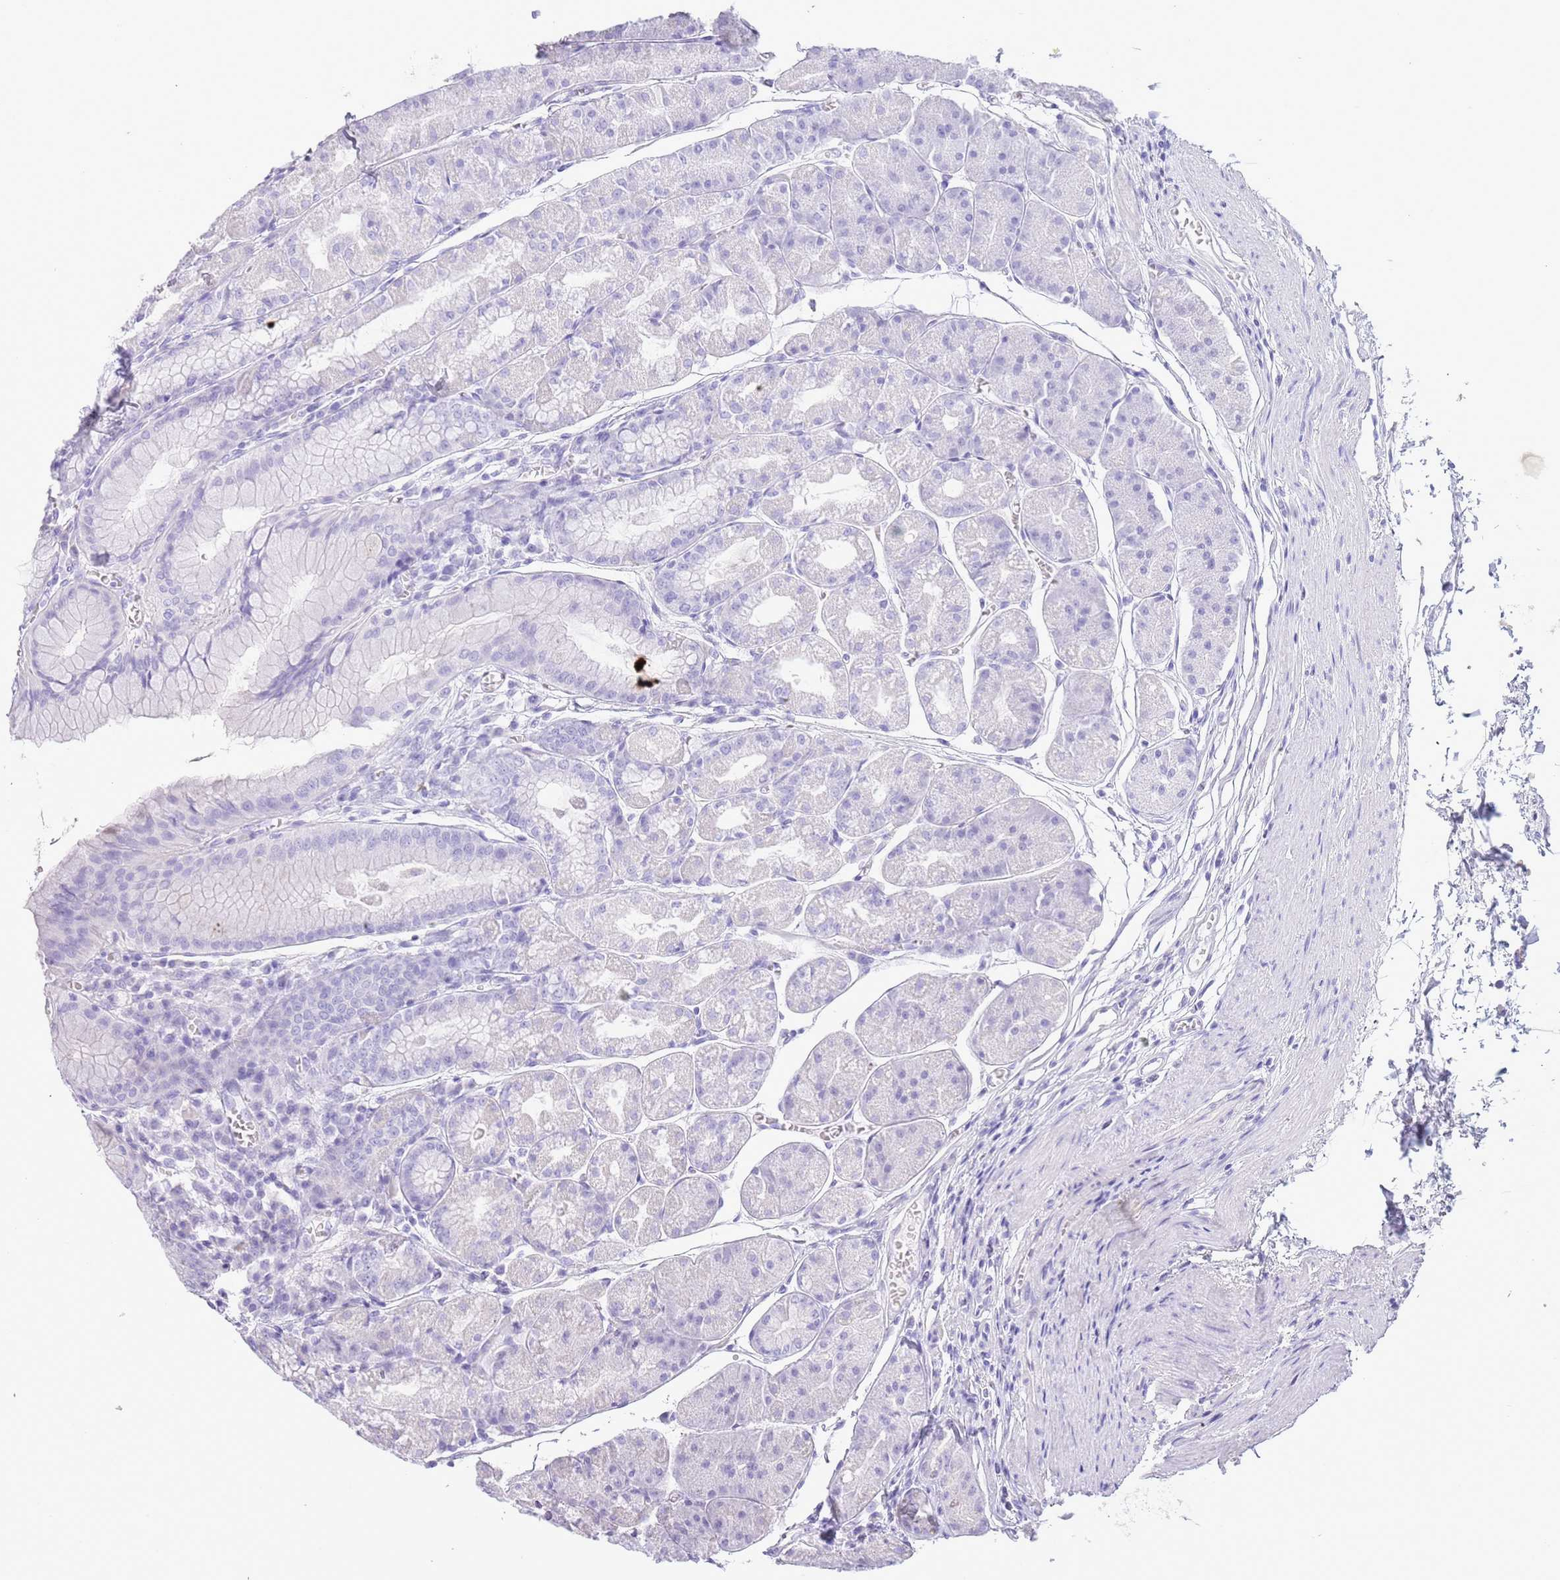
{"staining": {"intensity": "negative", "quantity": "none", "location": "none"}, "tissue": "stomach", "cell_type": "Glandular cells", "image_type": "normal", "snomed": [{"axis": "morphology", "description": "Normal tissue, NOS"}, {"axis": "topography", "description": "Stomach"}], "caption": "This is an immunohistochemistry photomicrograph of normal human stomach. There is no expression in glandular cells.", "gene": "ACR", "patient": {"sex": "male", "age": 55}}